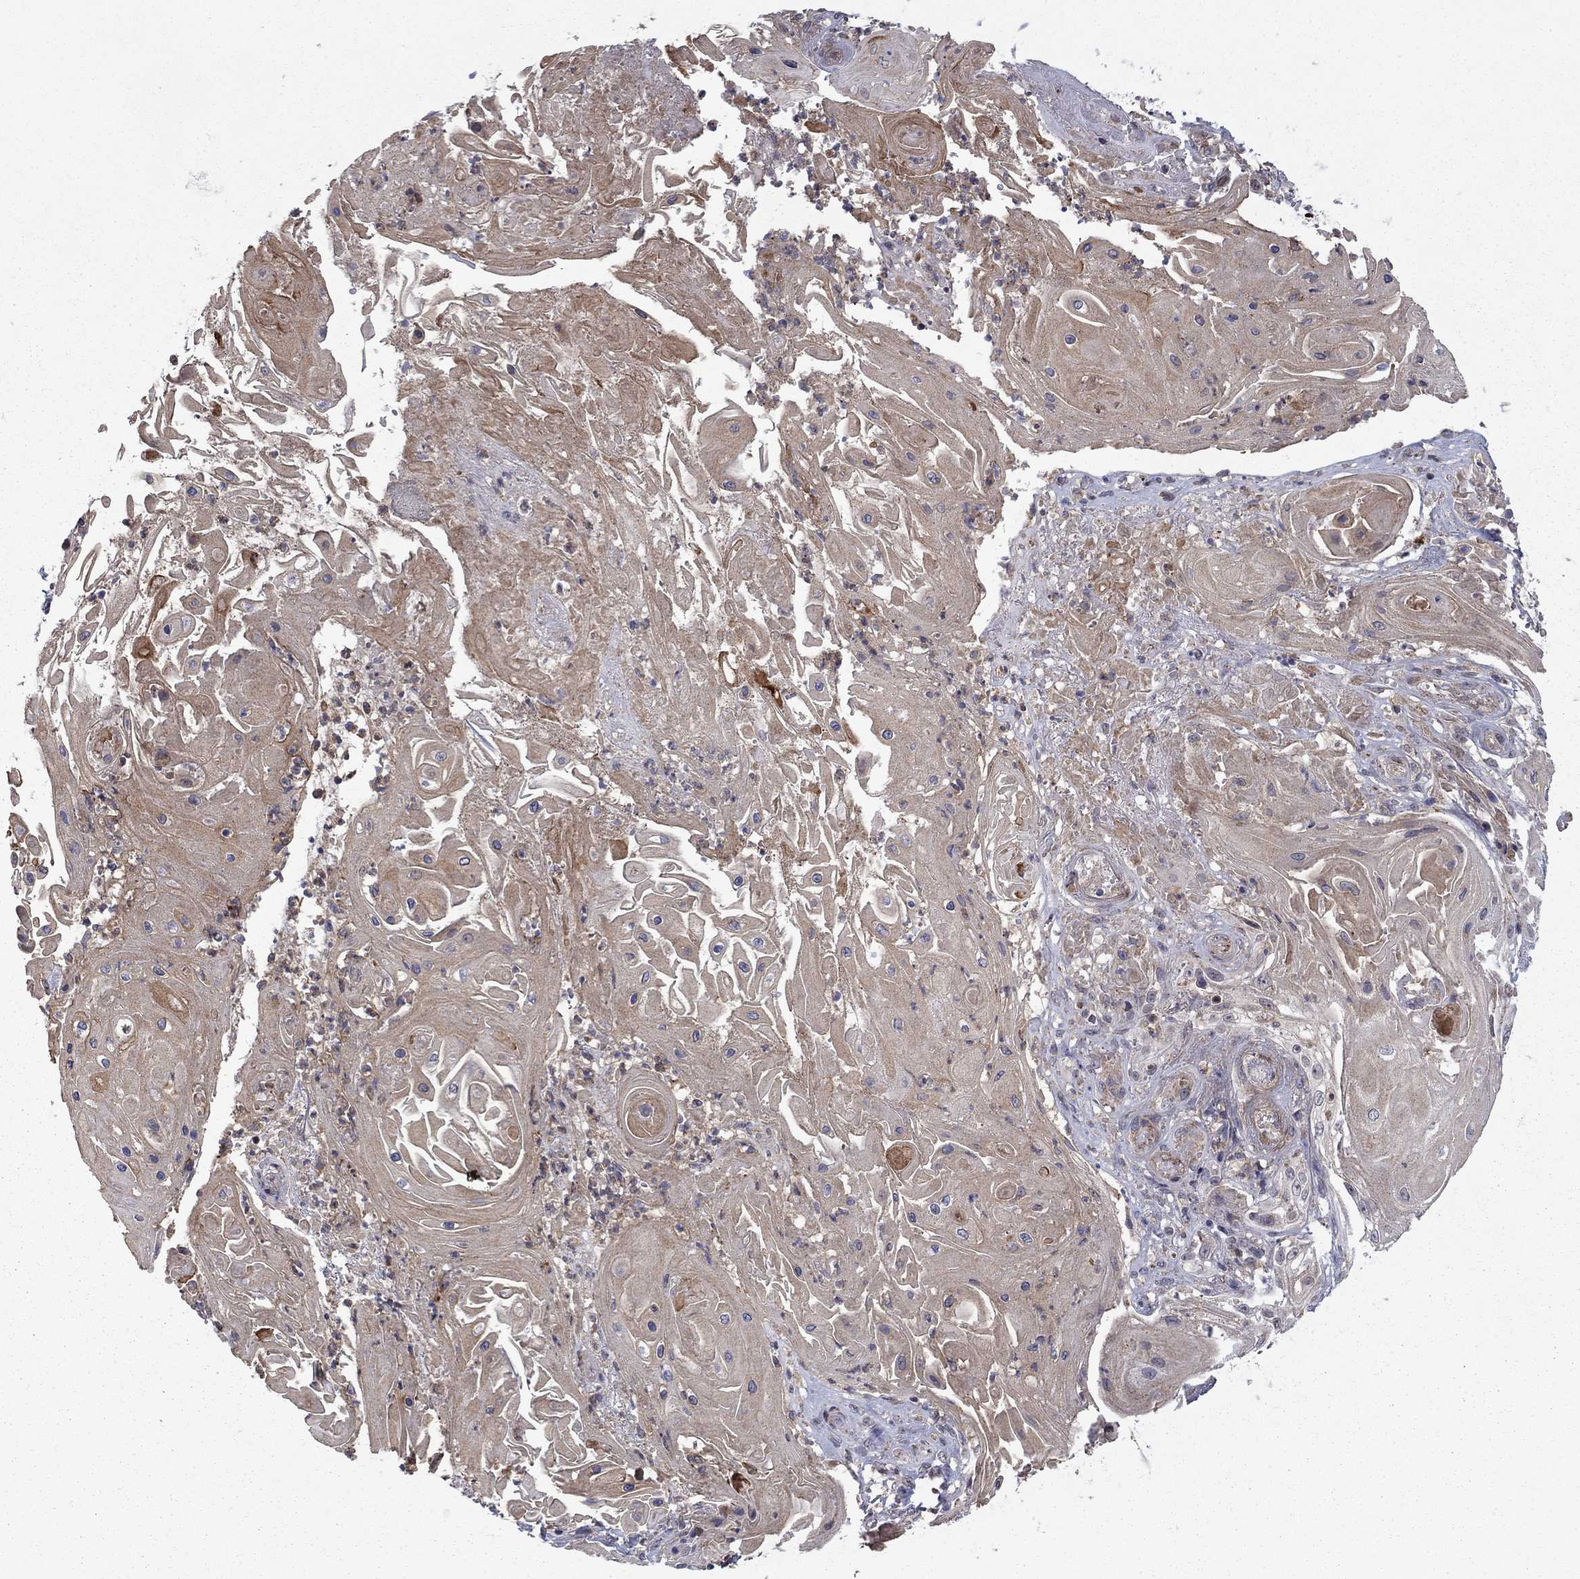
{"staining": {"intensity": "weak", "quantity": "25%-75%", "location": "cytoplasmic/membranous"}, "tissue": "skin cancer", "cell_type": "Tumor cells", "image_type": "cancer", "snomed": [{"axis": "morphology", "description": "Squamous cell carcinoma, NOS"}, {"axis": "topography", "description": "Skin"}], "caption": "Immunohistochemical staining of human squamous cell carcinoma (skin) exhibits low levels of weak cytoplasmic/membranous protein positivity in approximately 25%-75% of tumor cells. (DAB (3,3'-diaminobenzidine) = brown stain, brightfield microscopy at high magnification).", "gene": "DOP1B", "patient": {"sex": "male", "age": 62}}